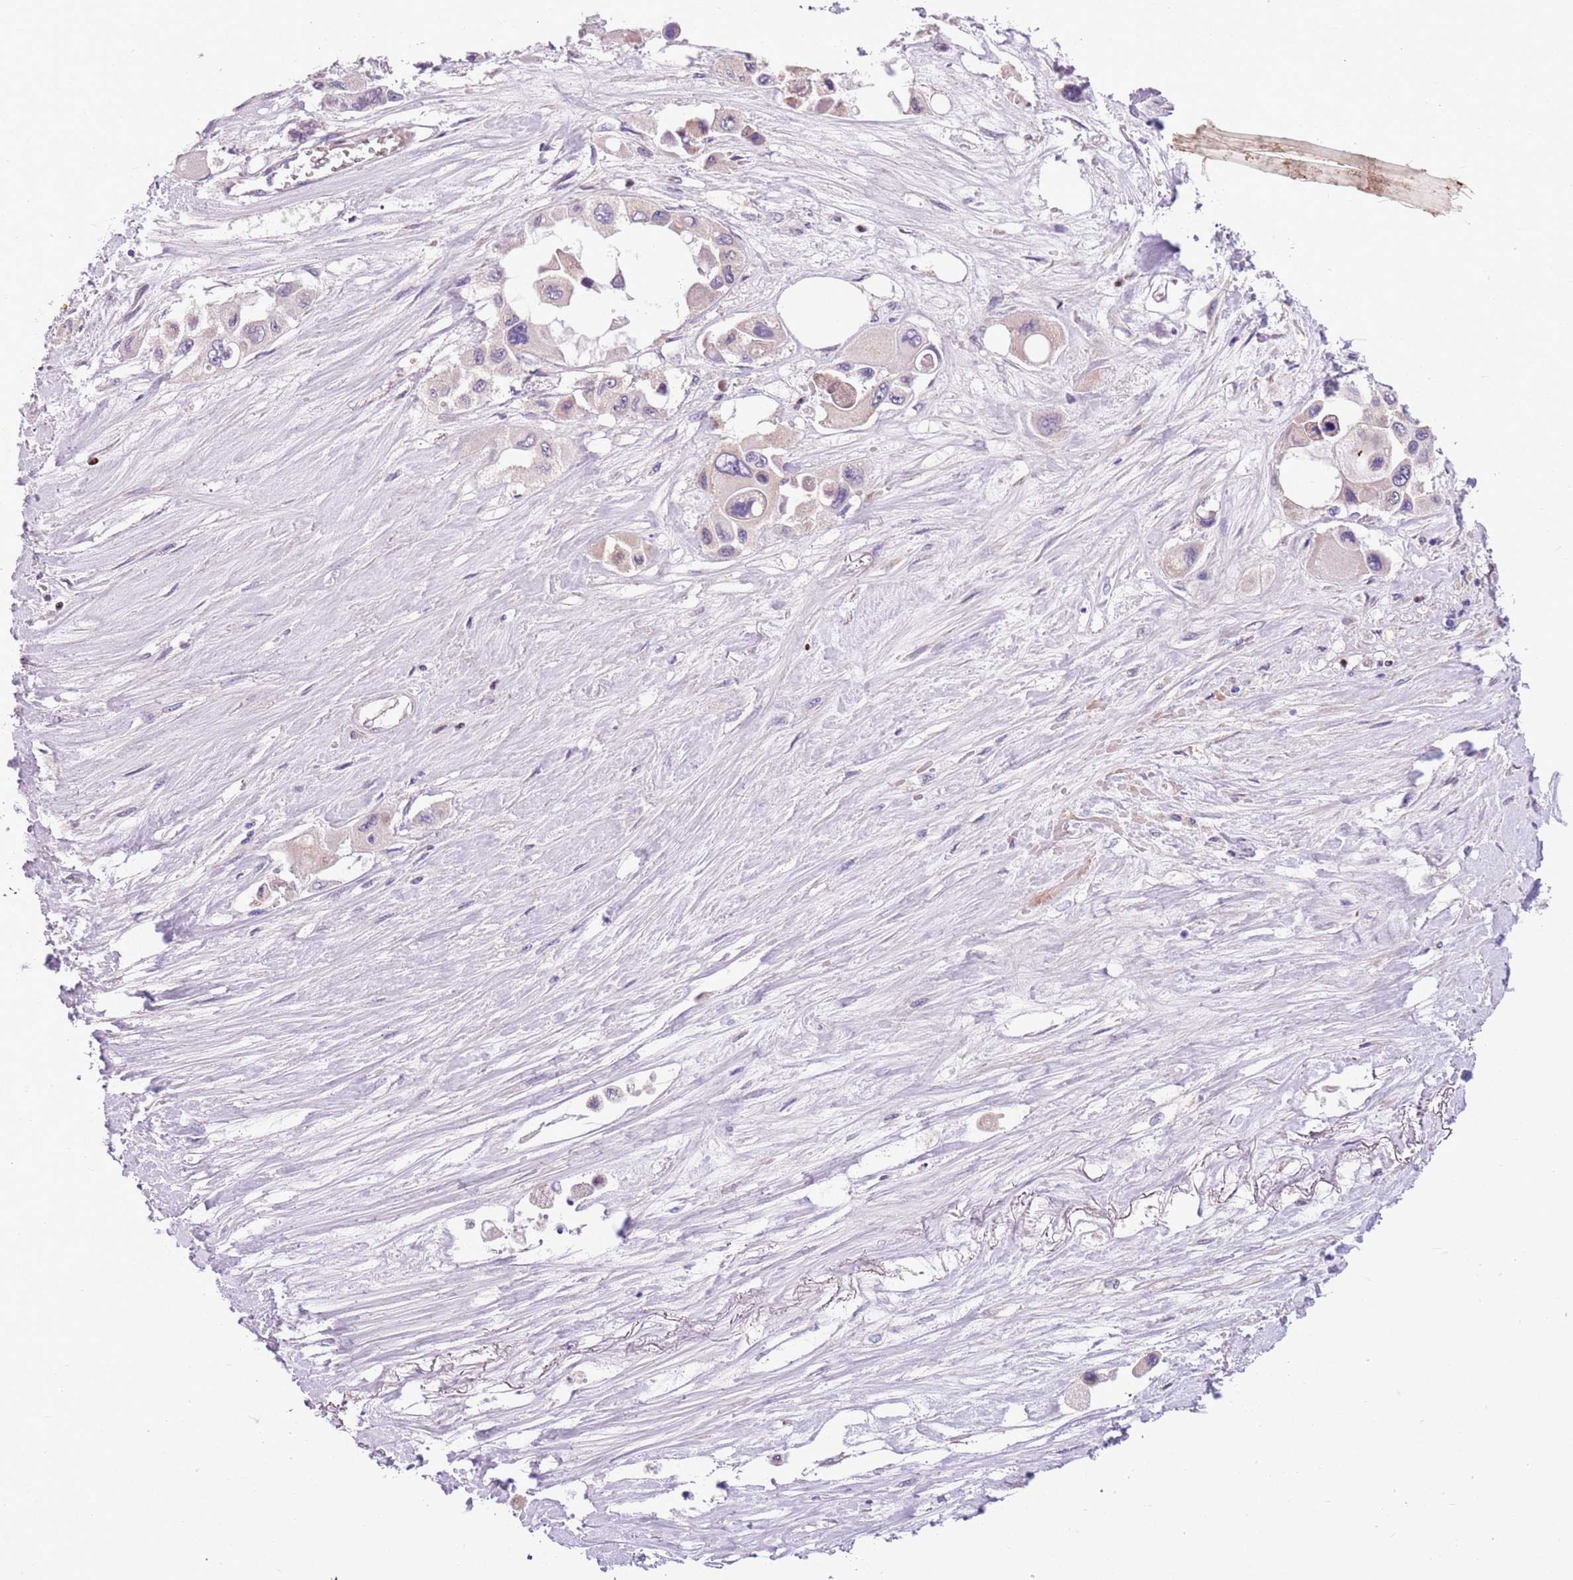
{"staining": {"intensity": "negative", "quantity": "none", "location": "none"}, "tissue": "pancreatic cancer", "cell_type": "Tumor cells", "image_type": "cancer", "snomed": [{"axis": "morphology", "description": "Adenocarcinoma, NOS"}, {"axis": "topography", "description": "Pancreas"}], "caption": "Immunohistochemical staining of human pancreatic cancer shows no significant staining in tumor cells.", "gene": "ADCY7", "patient": {"sex": "male", "age": 92}}